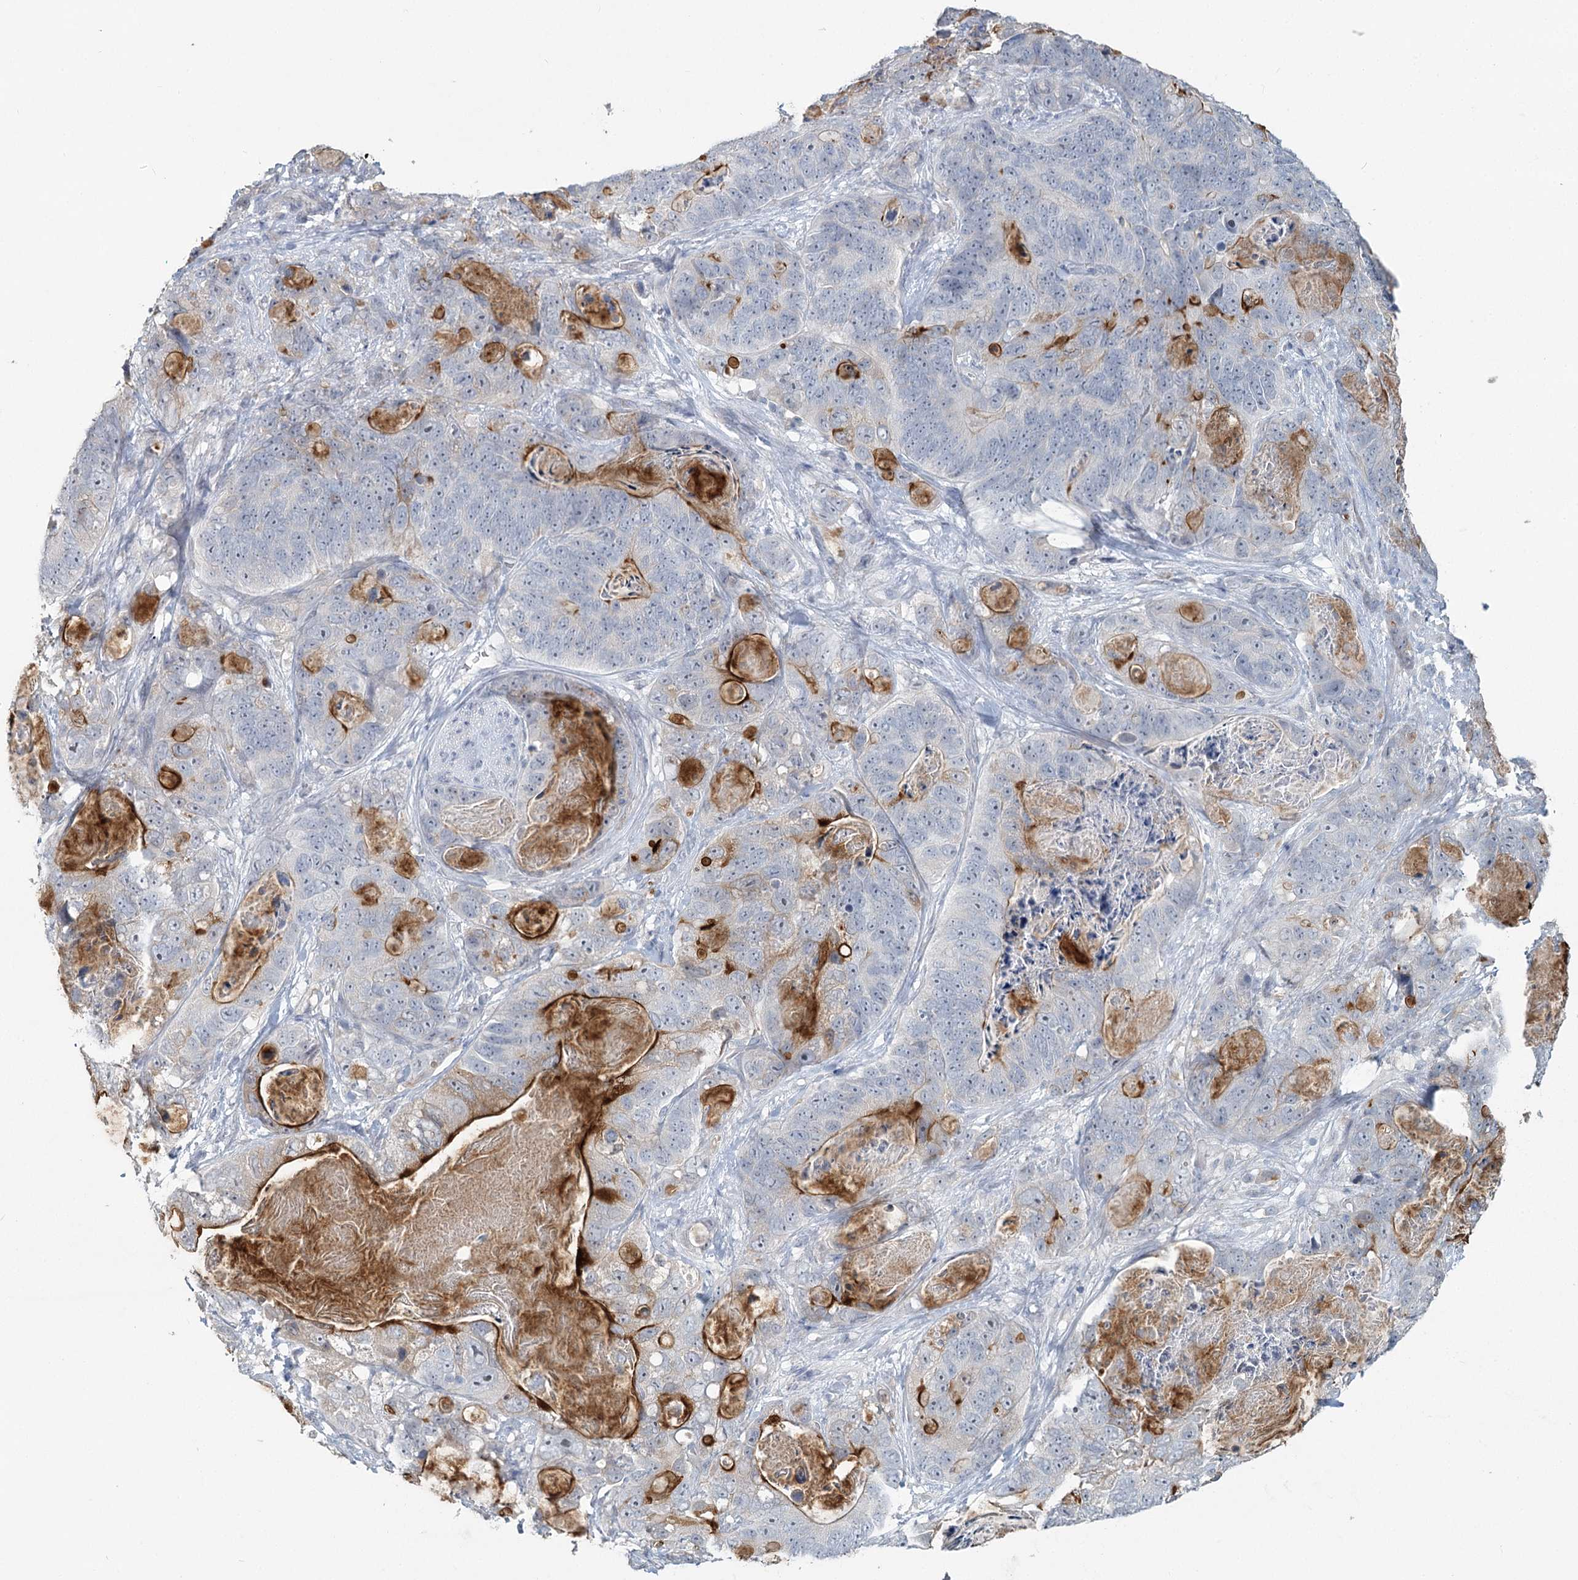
{"staining": {"intensity": "strong", "quantity": "<25%", "location": "cytoplasmic/membranous"}, "tissue": "stomach cancer", "cell_type": "Tumor cells", "image_type": "cancer", "snomed": [{"axis": "morphology", "description": "Normal tissue, NOS"}, {"axis": "morphology", "description": "Adenocarcinoma, NOS"}, {"axis": "topography", "description": "Stomach"}], "caption": "This is an image of immunohistochemistry staining of adenocarcinoma (stomach), which shows strong staining in the cytoplasmic/membranous of tumor cells.", "gene": "SLC9A3", "patient": {"sex": "female", "age": 89}}